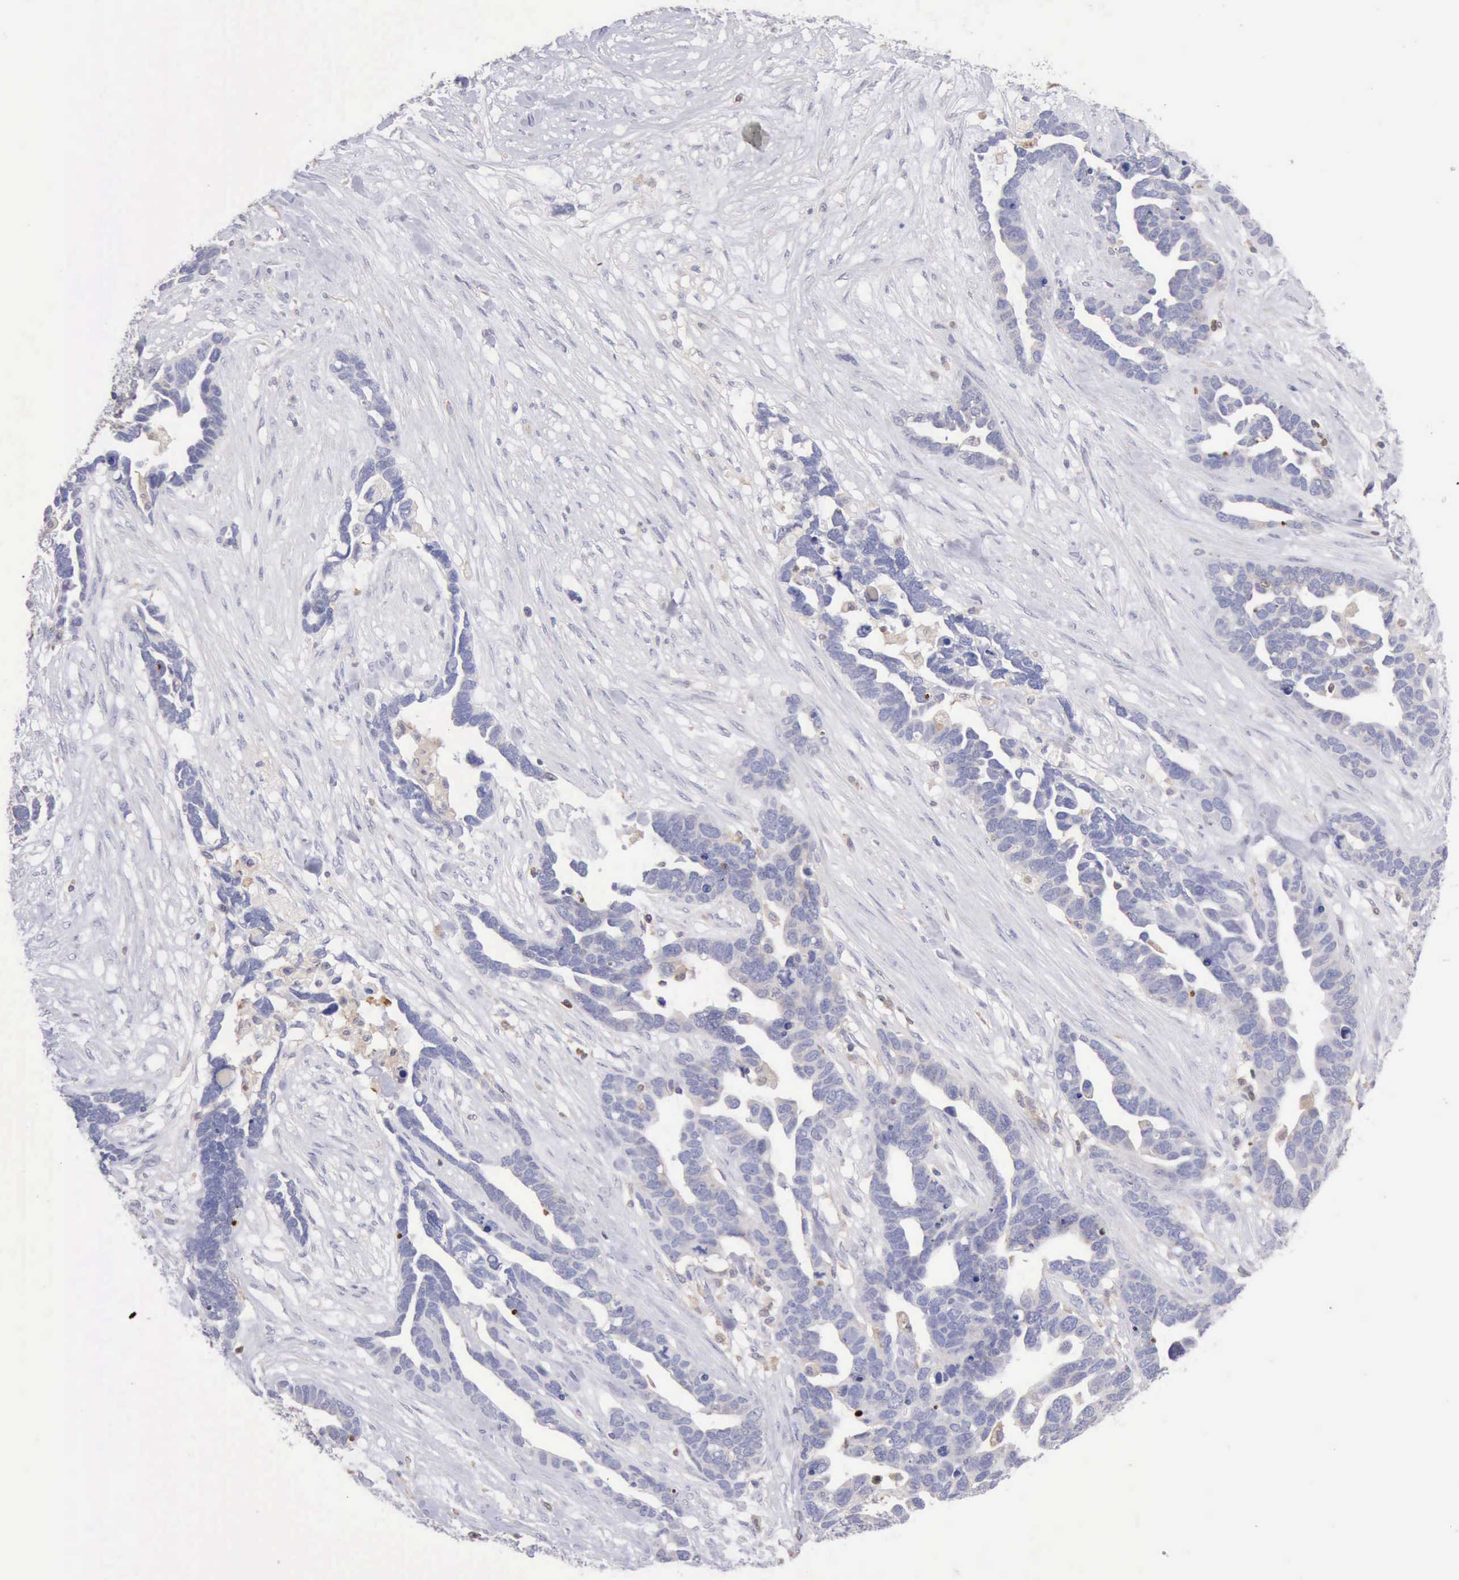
{"staining": {"intensity": "negative", "quantity": "none", "location": "none"}, "tissue": "ovarian cancer", "cell_type": "Tumor cells", "image_type": "cancer", "snomed": [{"axis": "morphology", "description": "Cystadenocarcinoma, serous, NOS"}, {"axis": "topography", "description": "Ovary"}], "caption": "The image exhibits no significant positivity in tumor cells of serous cystadenocarcinoma (ovarian).", "gene": "SASH3", "patient": {"sex": "female", "age": 54}}